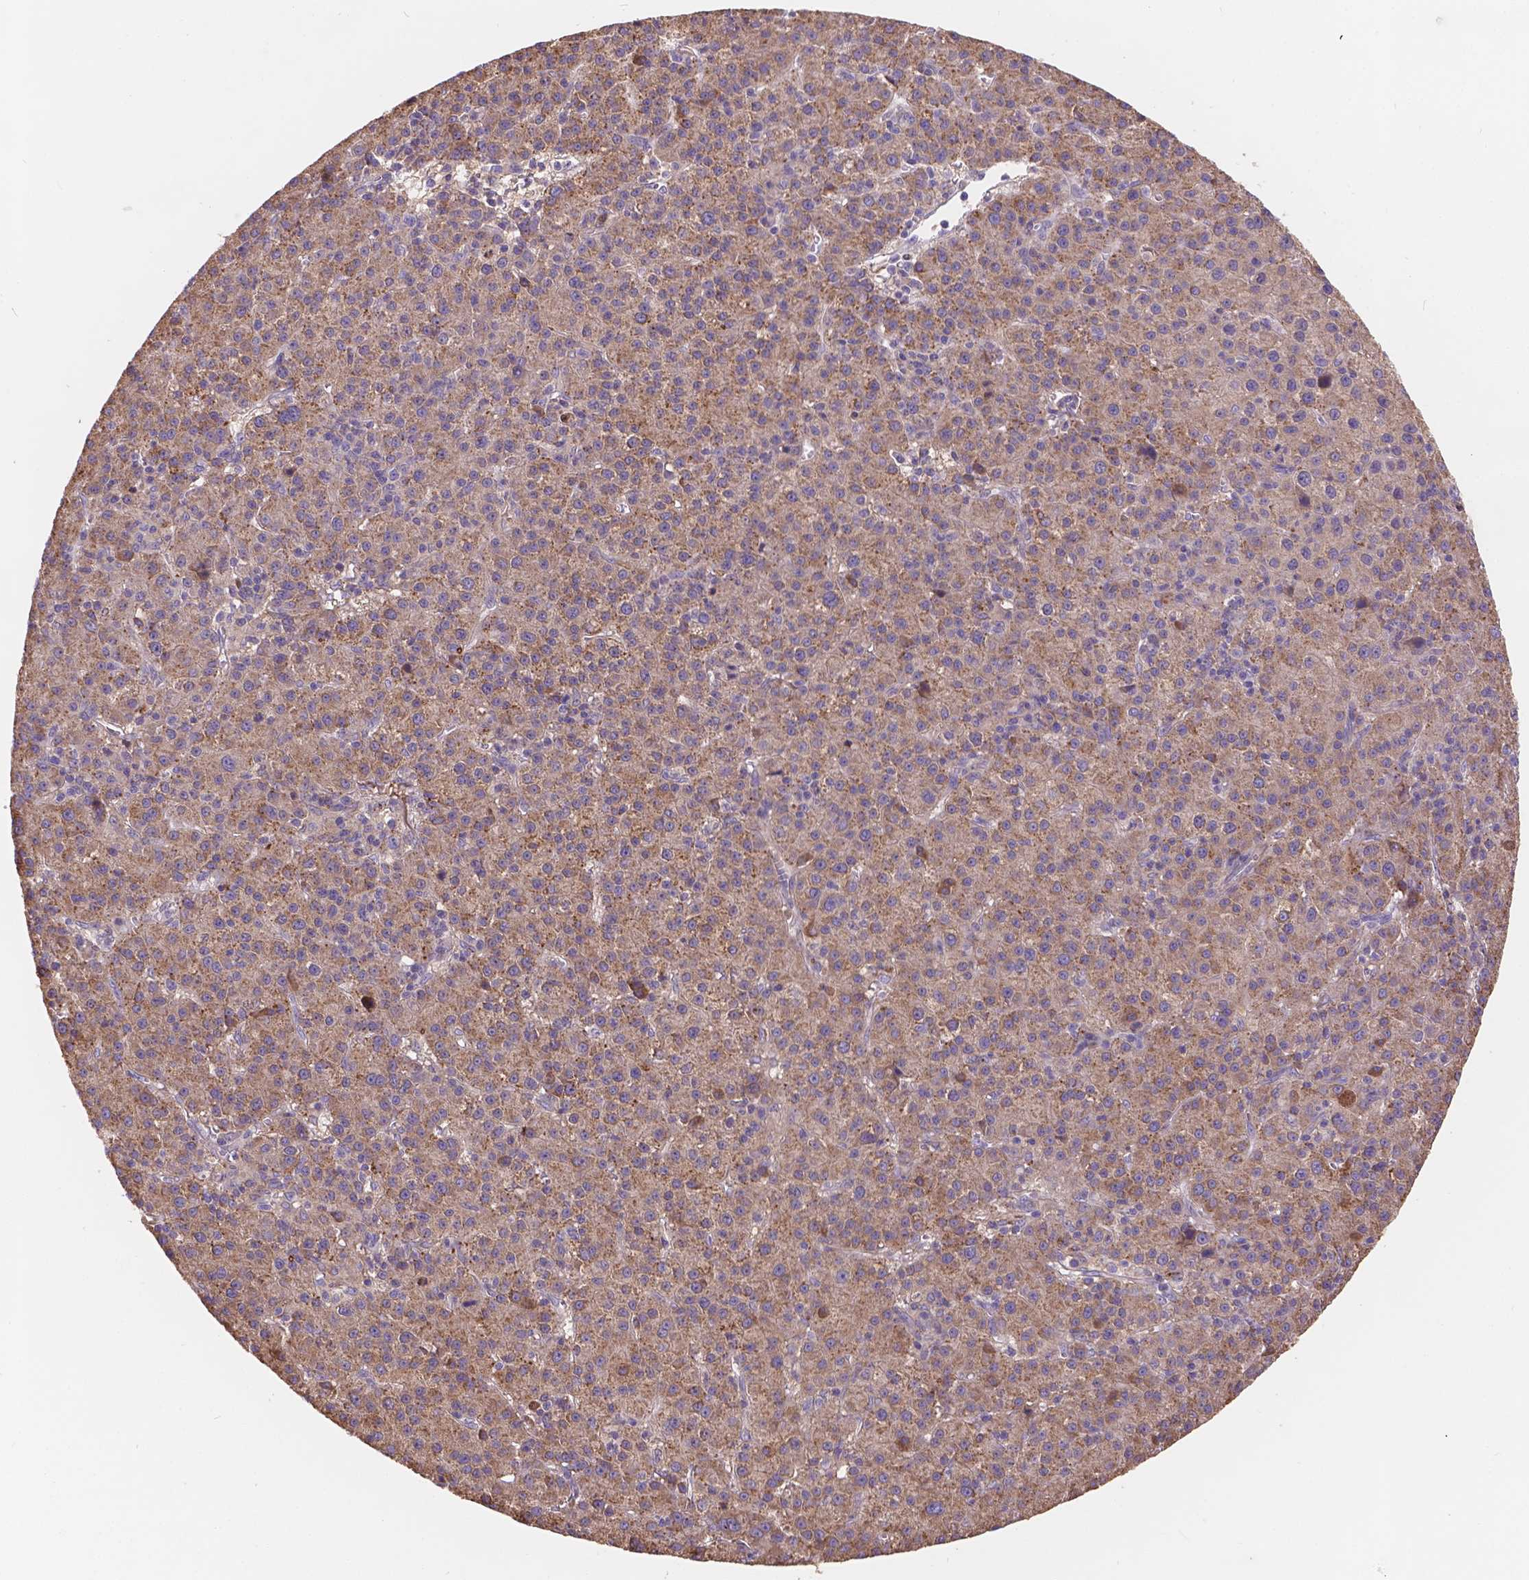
{"staining": {"intensity": "moderate", "quantity": ">75%", "location": "cytoplasmic/membranous"}, "tissue": "liver cancer", "cell_type": "Tumor cells", "image_type": "cancer", "snomed": [{"axis": "morphology", "description": "Carcinoma, Hepatocellular, NOS"}, {"axis": "topography", "description": "Liver"}], "caption": "This micrograph demonstrates immunohistochemistry staining of human liver hepatocellular carcinoma, with medium moderate cytoplasmic/membranous expression in about >75% of tumor cells.", "gene": "CDK10", "patient": {"sex": "female", "age": 60}}